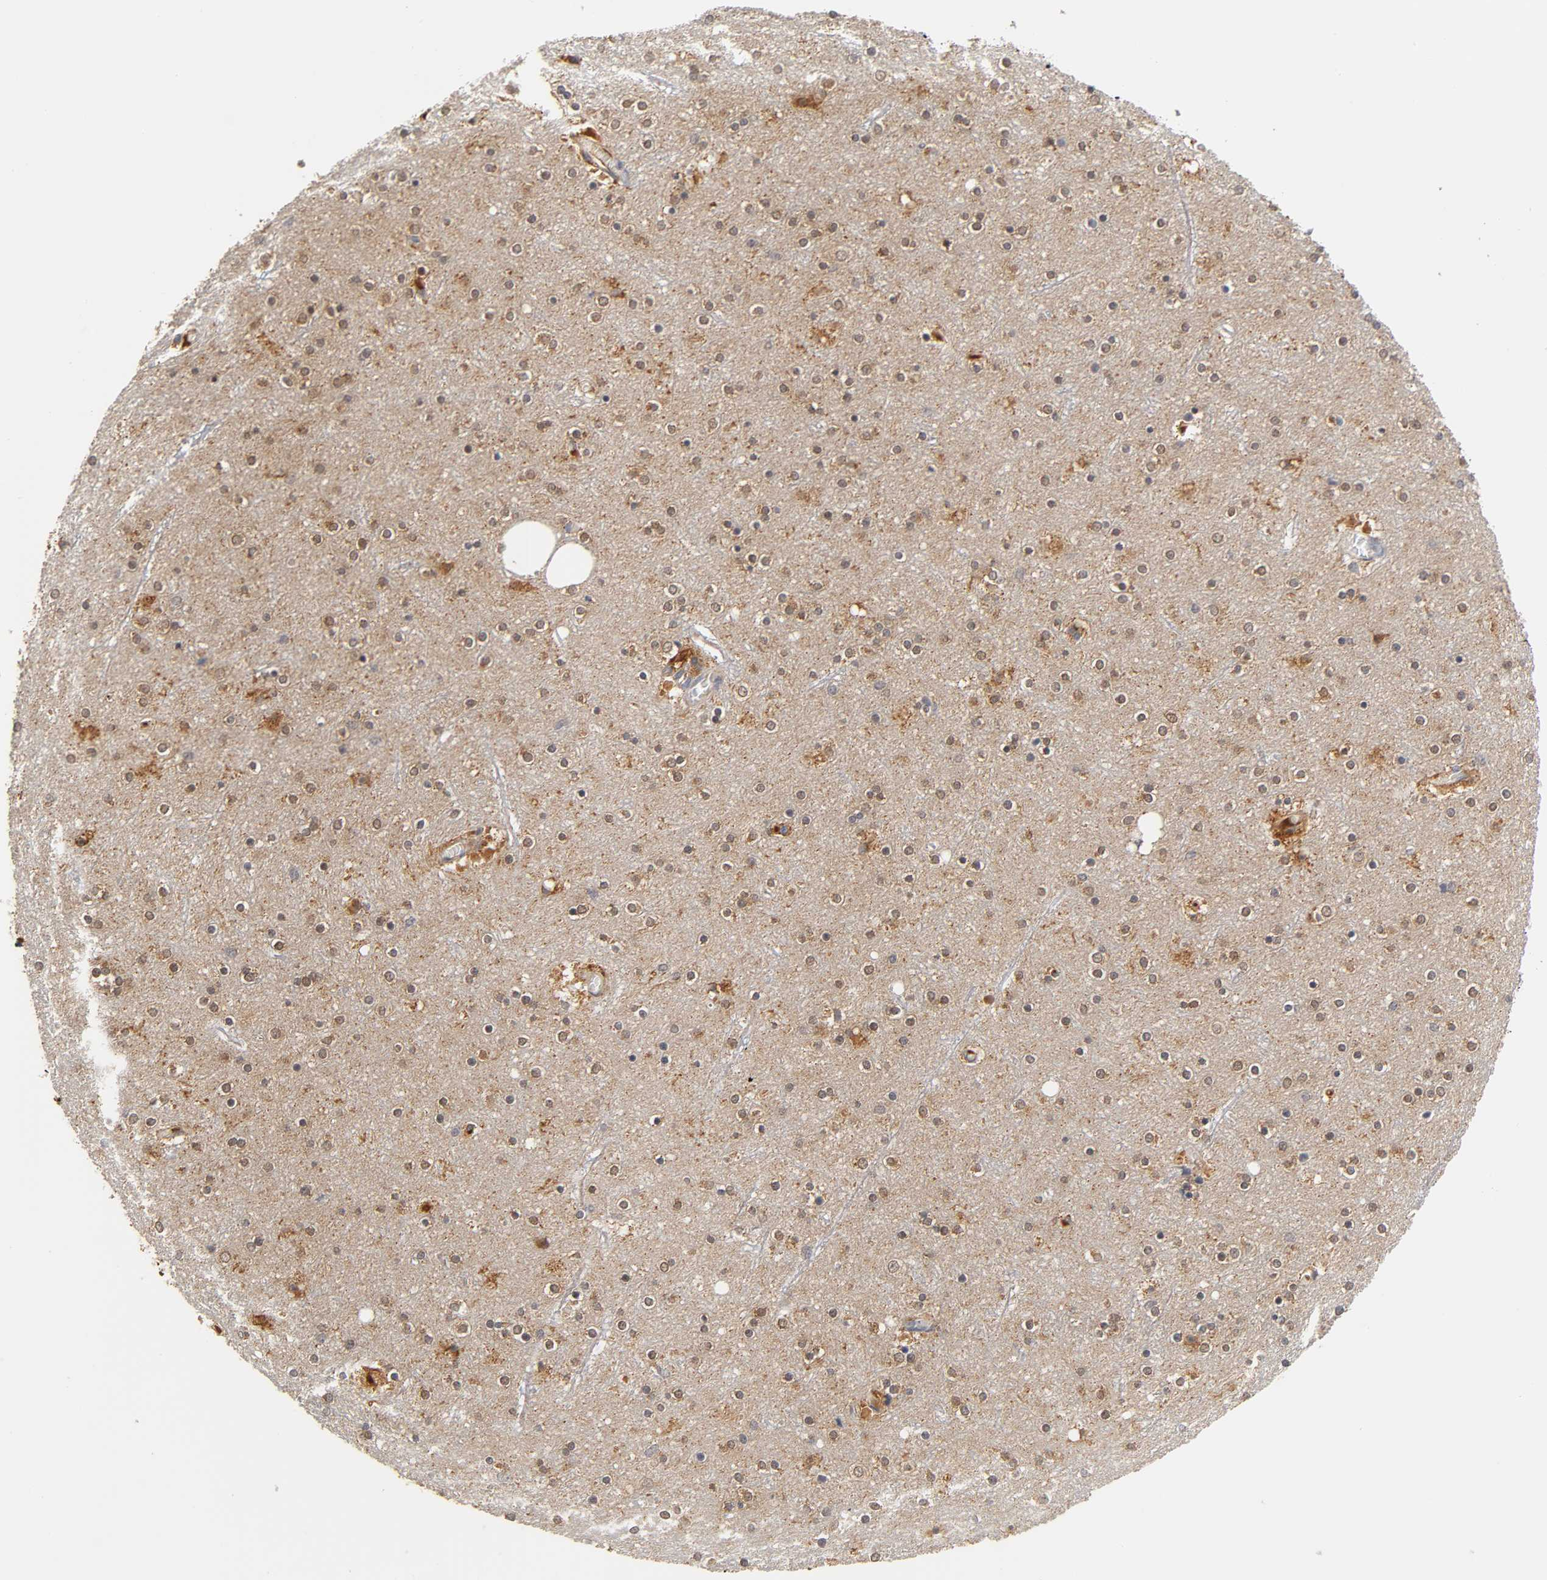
{"staining": {"intensity": "negative", "quantity": "none", "location": "none"}, "tissue": "cerebral cortex", "cell_type": "Endothelial cells", "image_type": "normal", "snomed": [{"axis": "morphology", "description": "Normal tissue, NOS"}, {"axis": "topography", "description": "Cerebral cortex"}], "caption": "Immunohistochemistry of benign cerebral cortex demonstrates no expression in endothelial cells.", "gene": "GSTZ1", "patient": {"sex": "female", "age": 54}}